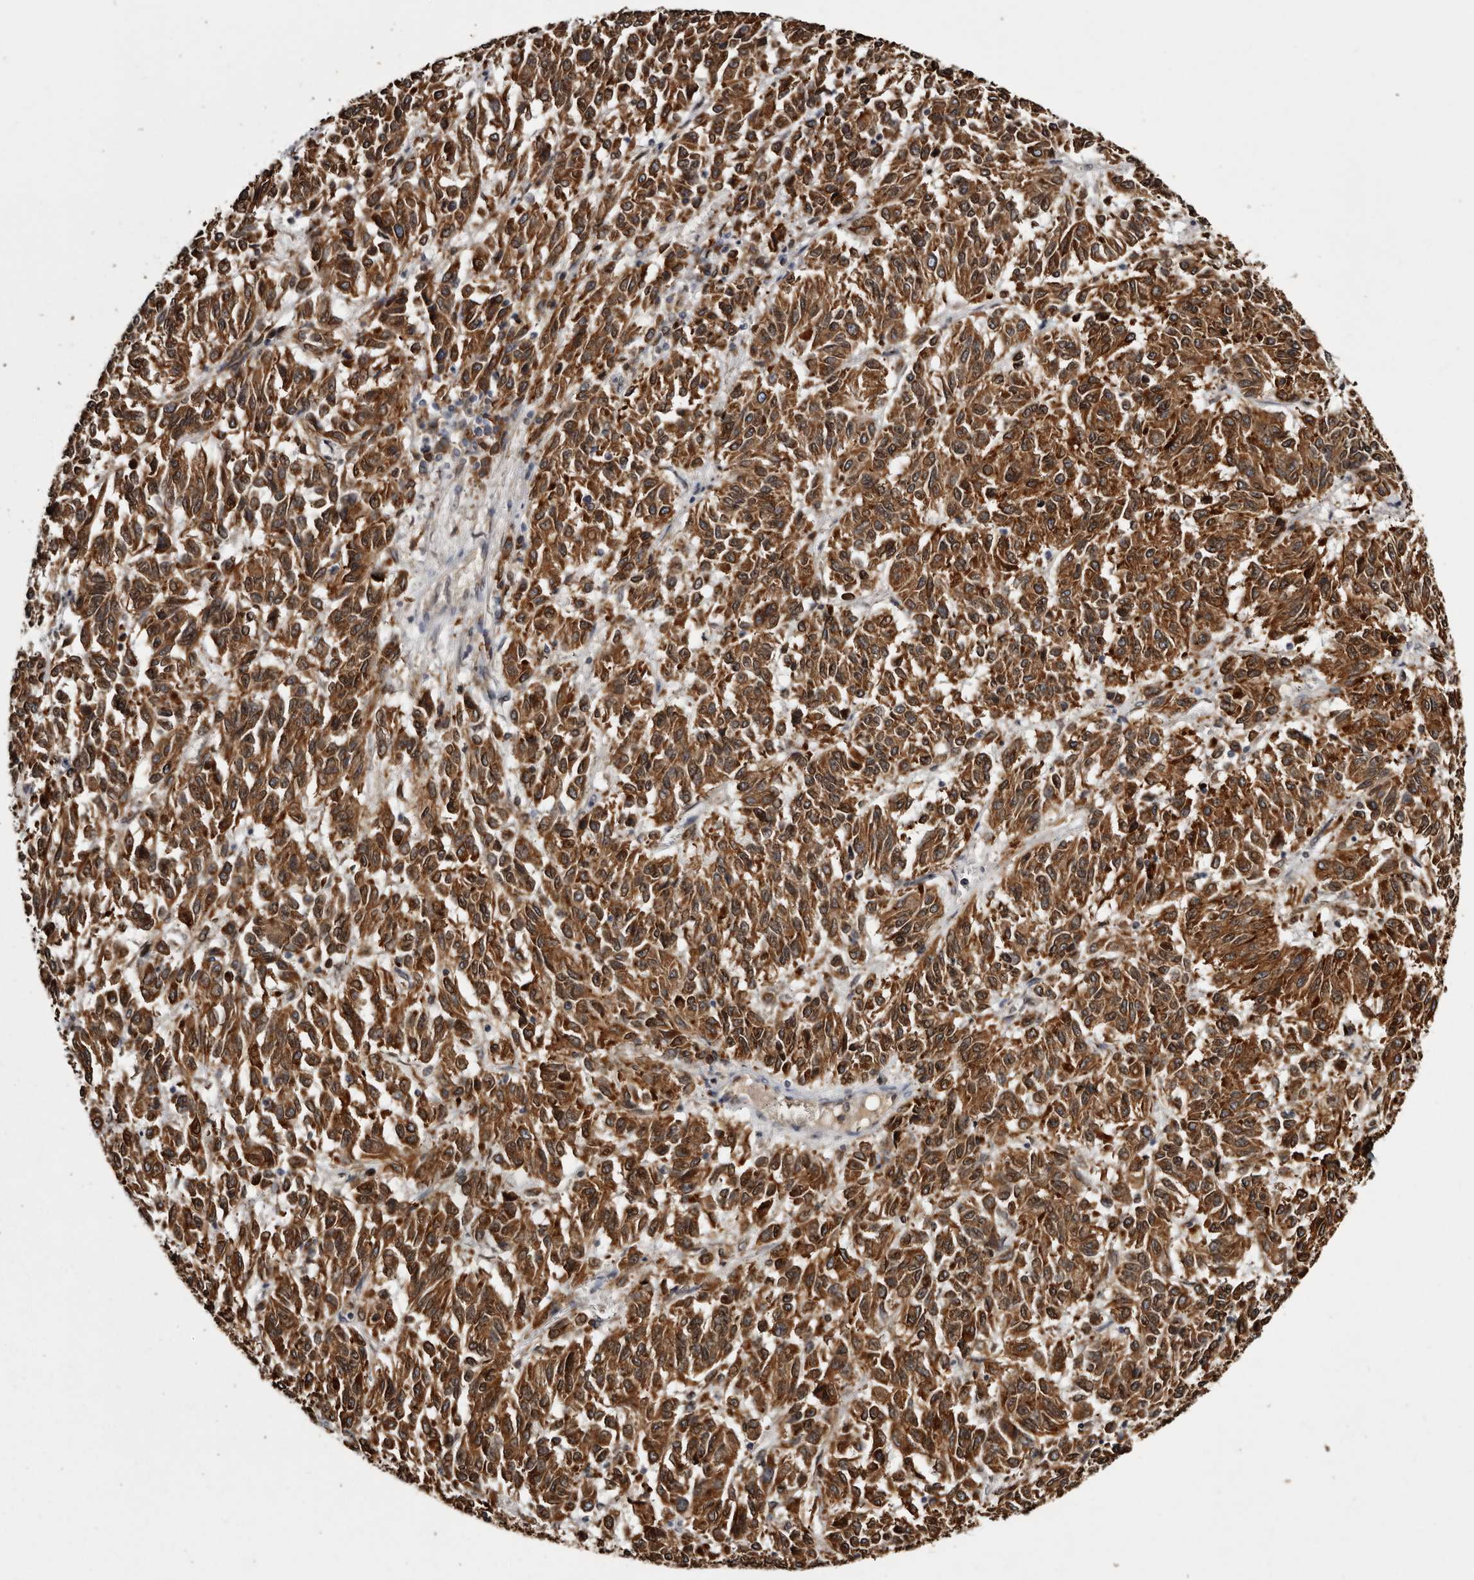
{"staining": {"intensity": "strong", "quantity": ">75%", "location": "cytoplasmic/membranous"}, "tissue": "melanoma", "cell_type": "Tumor cells", "image_type": "cancer", "snomed": [{"axis": "morphology", "description": "Malignant melanoma, Metastatic site"}, {"axis": "topography", "description": "Lung"}], "caption": "Strong cytoplasmic/membranous positivity is present in about >75% of tumor cells in malignant melanoma (metastatic site).", "gene": "INKA2", "patient": {"sex": "male", "age": 64}}